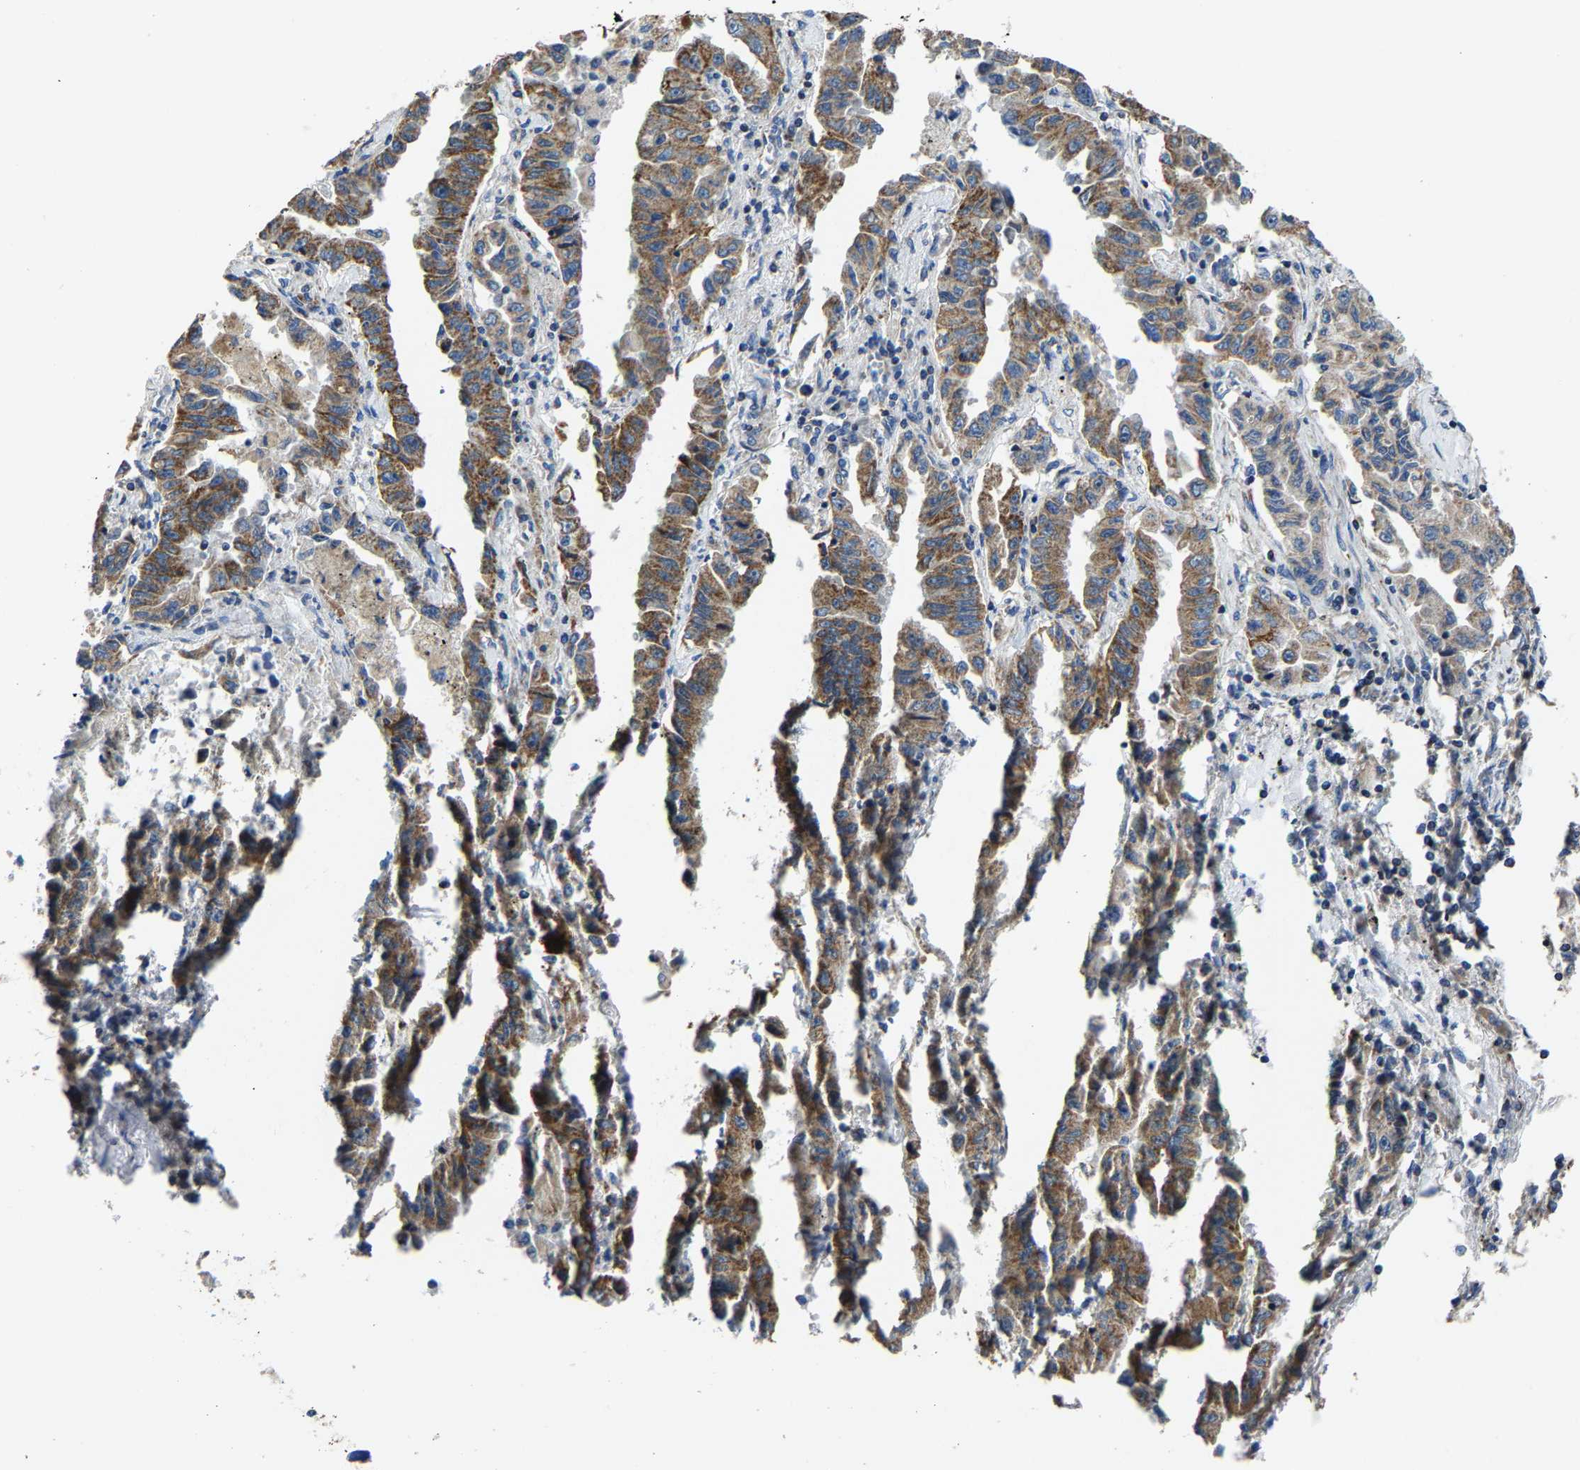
{"staining": {"intensity": "moderate", "quantity": ">75%", "location": "cytoplasmic/membranous"}, "tissue": "lung cancer", "cell_type": "Tumor cells", "image_type": "cancer", "snomed": [{"axis": "morphology", "description": "Adenocarcinoma, NOS"}, {"axis": "topography", "description": "Lung"}], "caption": "Immunohistochemistry (IHC) micrograph of neoplastic tissue: lung adenocarcinoma stained using immunohistochemistry demonstrates medium levels of moderate protein expression localized specifically in the cytoplasmic/membranous of tumor cells, appearing as a cytoplasmic/membranous brown color.", "gene": "AGK", "patient": {"sex": "female", "age": 51}}